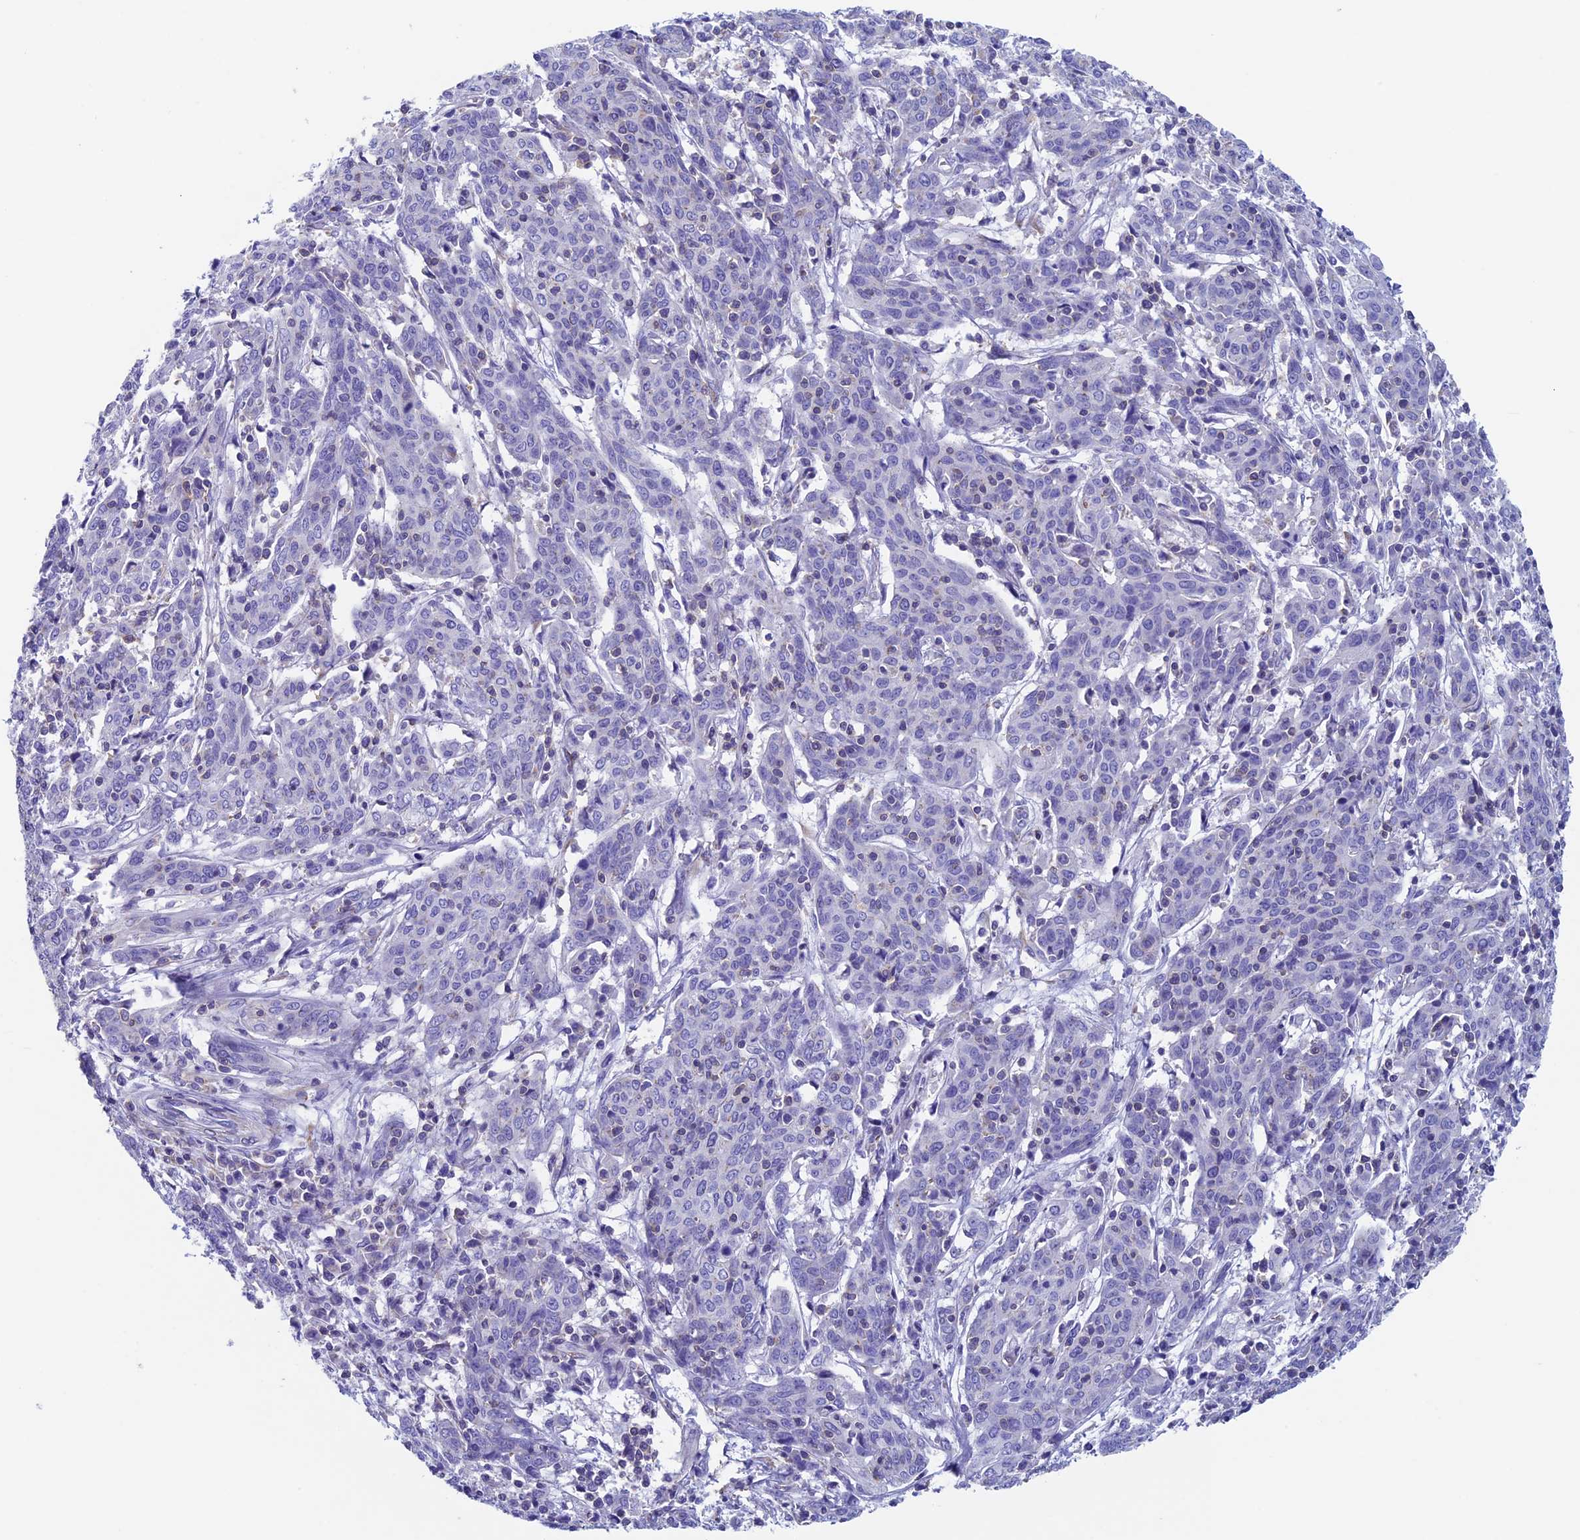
{"staining": {"intensity": "negative", "quantity": "none", "location": "none"}, "tissue": "cervical cancer", "cell_type": "Tumor cells", "image_type": "cancer", "snomed": [{"axis": "morphology", "description": "Squamous cell carcinoma, NOS"}, {"axis": "topography", "description": "Cervix"}], "caption": "Histopathology image shows no protein staining in tumor cells of cervical cancer tissue.", "gene": "SEPTIN1", "patient": {"sex": "female", "age": 67}}